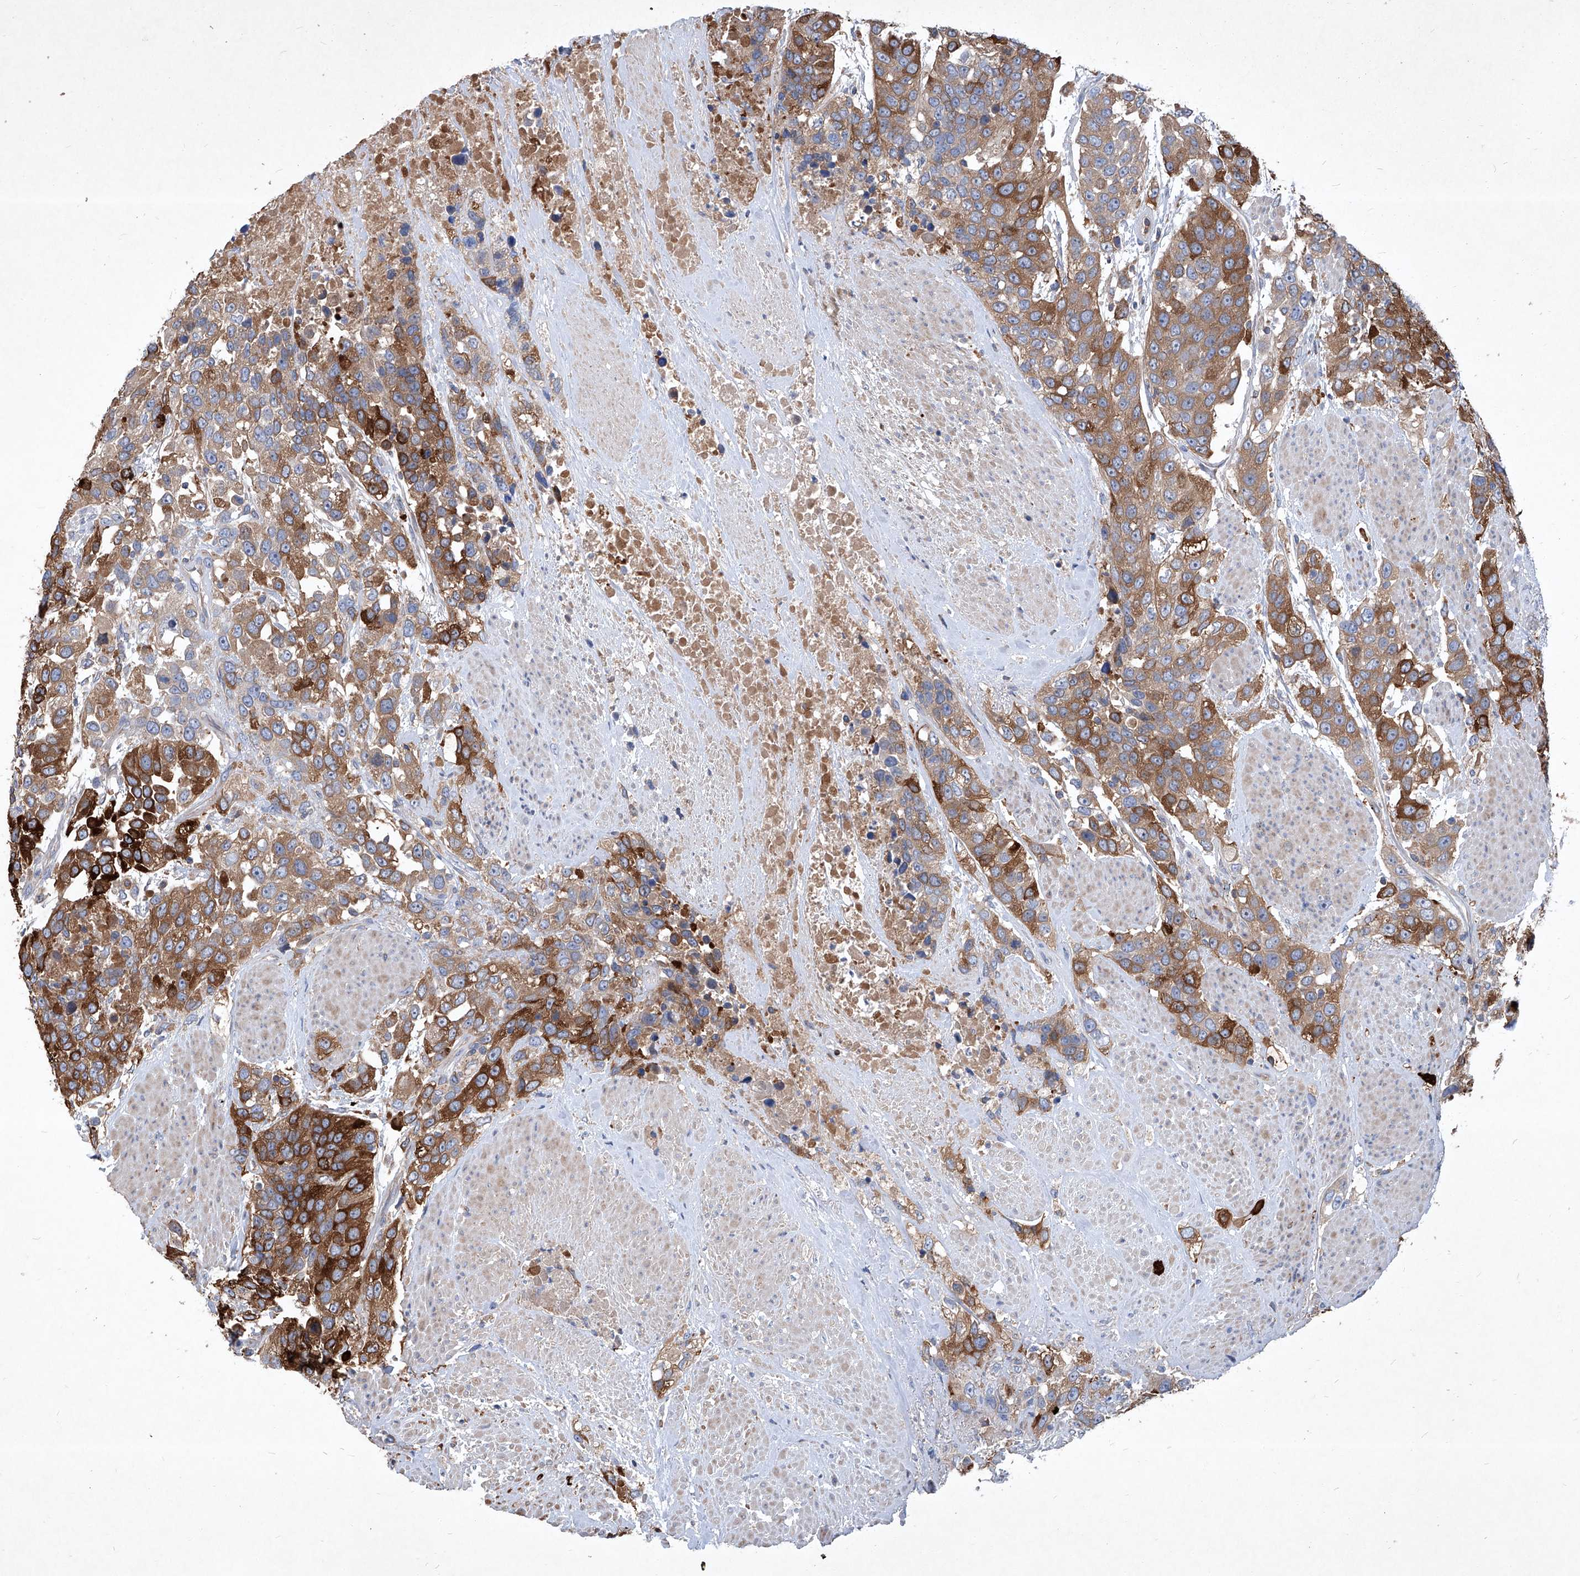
{"staining": {"intensity": "moderate", "quantity": "25%-75%", "location": "cytoplasmic/membranous"}, "tissue": "urothelial cancer", "cell_type": "Tumor cells", "image_type": "cancer", "snomed": [{"axis": "morphology", "description": "Urothelial carcinoma, High grade"}, {"axis": "topography", "description": "Urinary bladder"}], "caption": "A photomicrograph of human urothelial carcinoma (high-grade) stained for a protein displays moderate cytoplasmic/membranous brown staining in tumor cells. (Stains: DAB (3,3'-diaminobenzidine) in brown, nuclei in blue, Microscopy: brightfield microscopy at high magnification).", "gene": "EPHA8", "patient": {"sex": "female", "age": 80}}